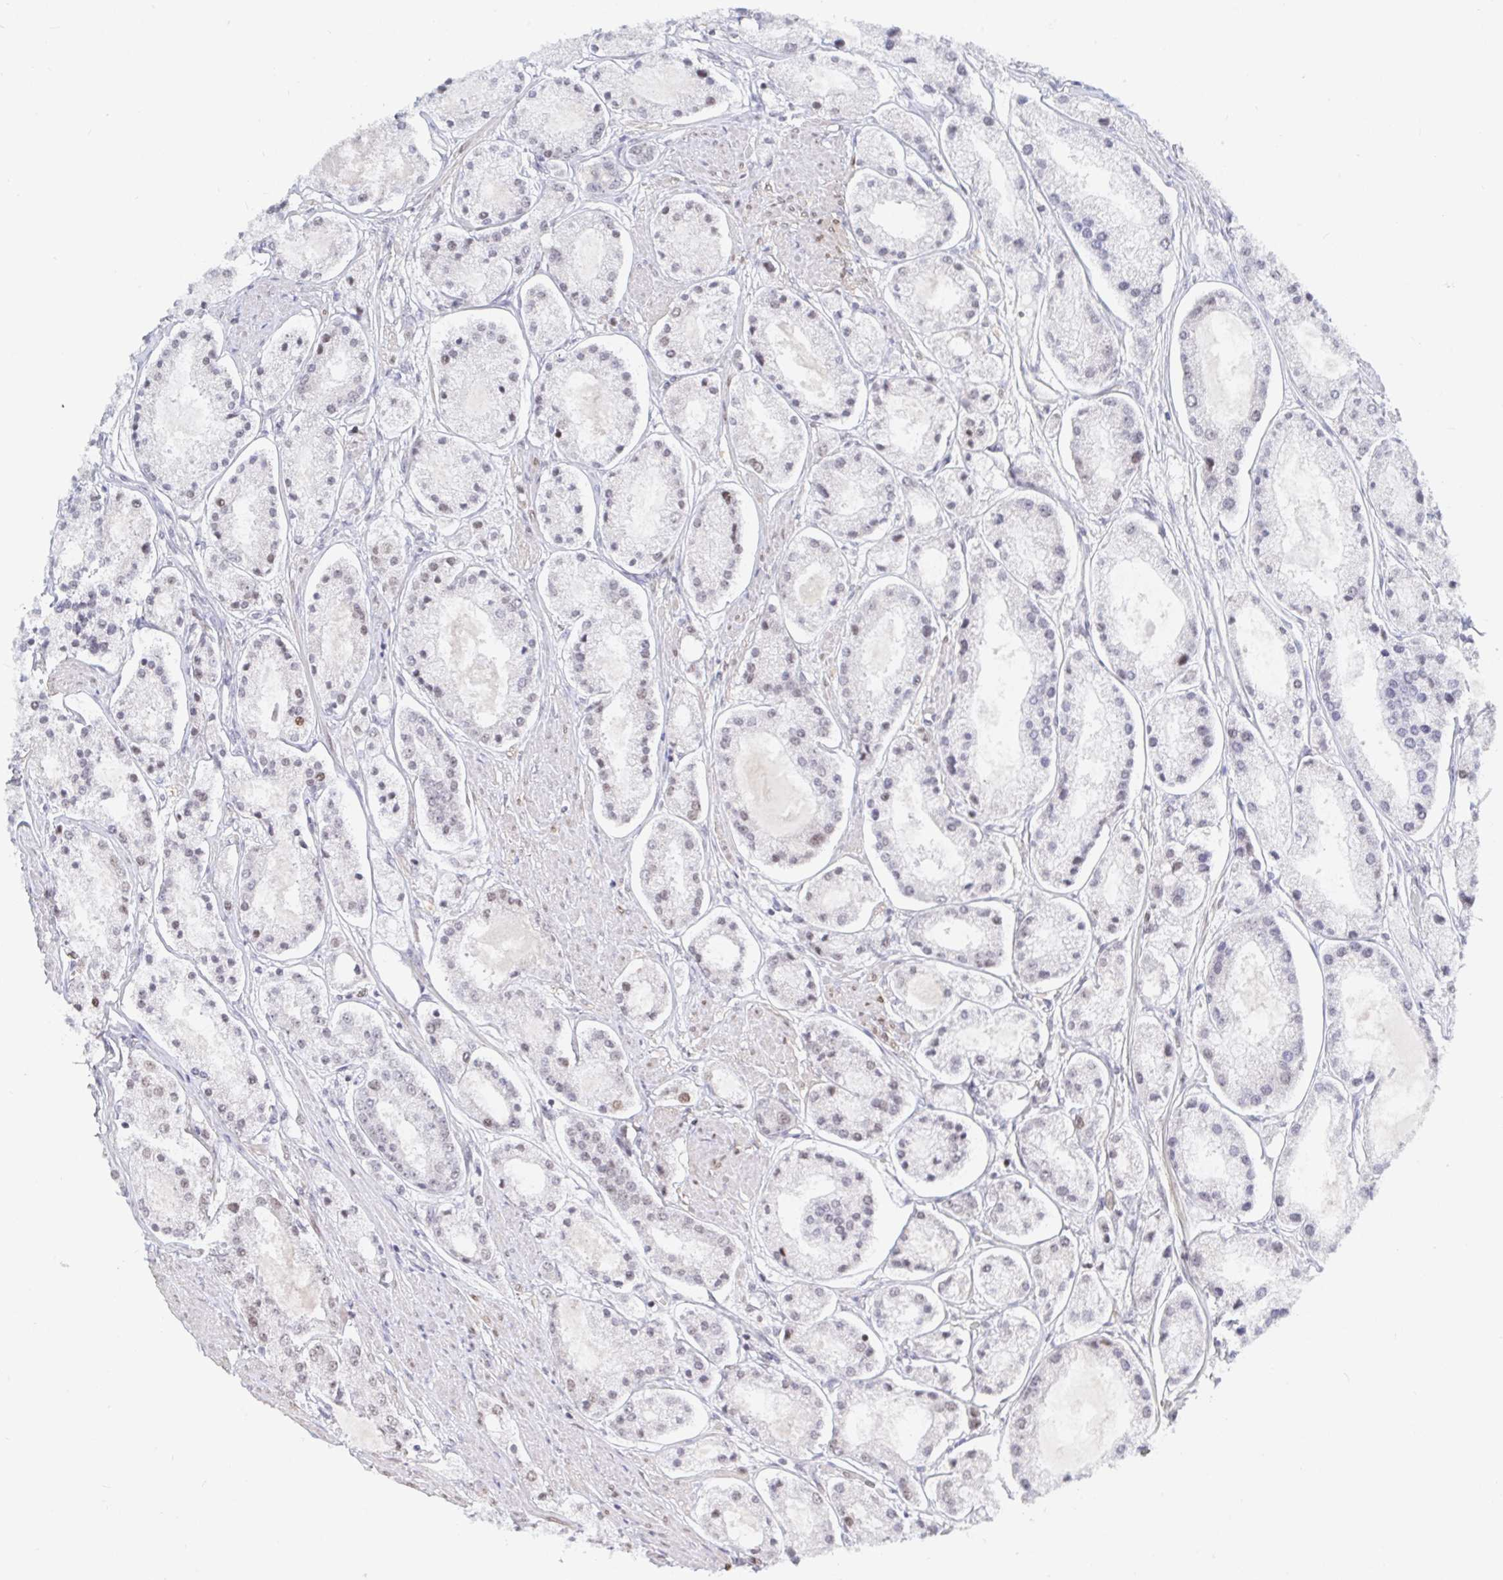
{"staining": {"intensity": "weak", "quantity": "<25%", "location": "nuclear"}, "tissue": "prostate cancer", "cell_type": "Tumor cells", "image_type": "cancer", "snomed": [{"axis": "morphology", "description": "Adenocarcinoma, High grade"}, {"axis": "topography", "description": "Prostate"}], "caption": "The immunohistochemistry (IHC) photomicrograph has no significant positivity in tumor cells of high-grade adenocarcinoma (prostate) tissue. (DAB (3,3'-diaminobenzidine) immunohistochemistry visualized using brightfield microscopy, high magnification).", "gene": "CHD2", "patient": {"sex": "male", "age": 66}}